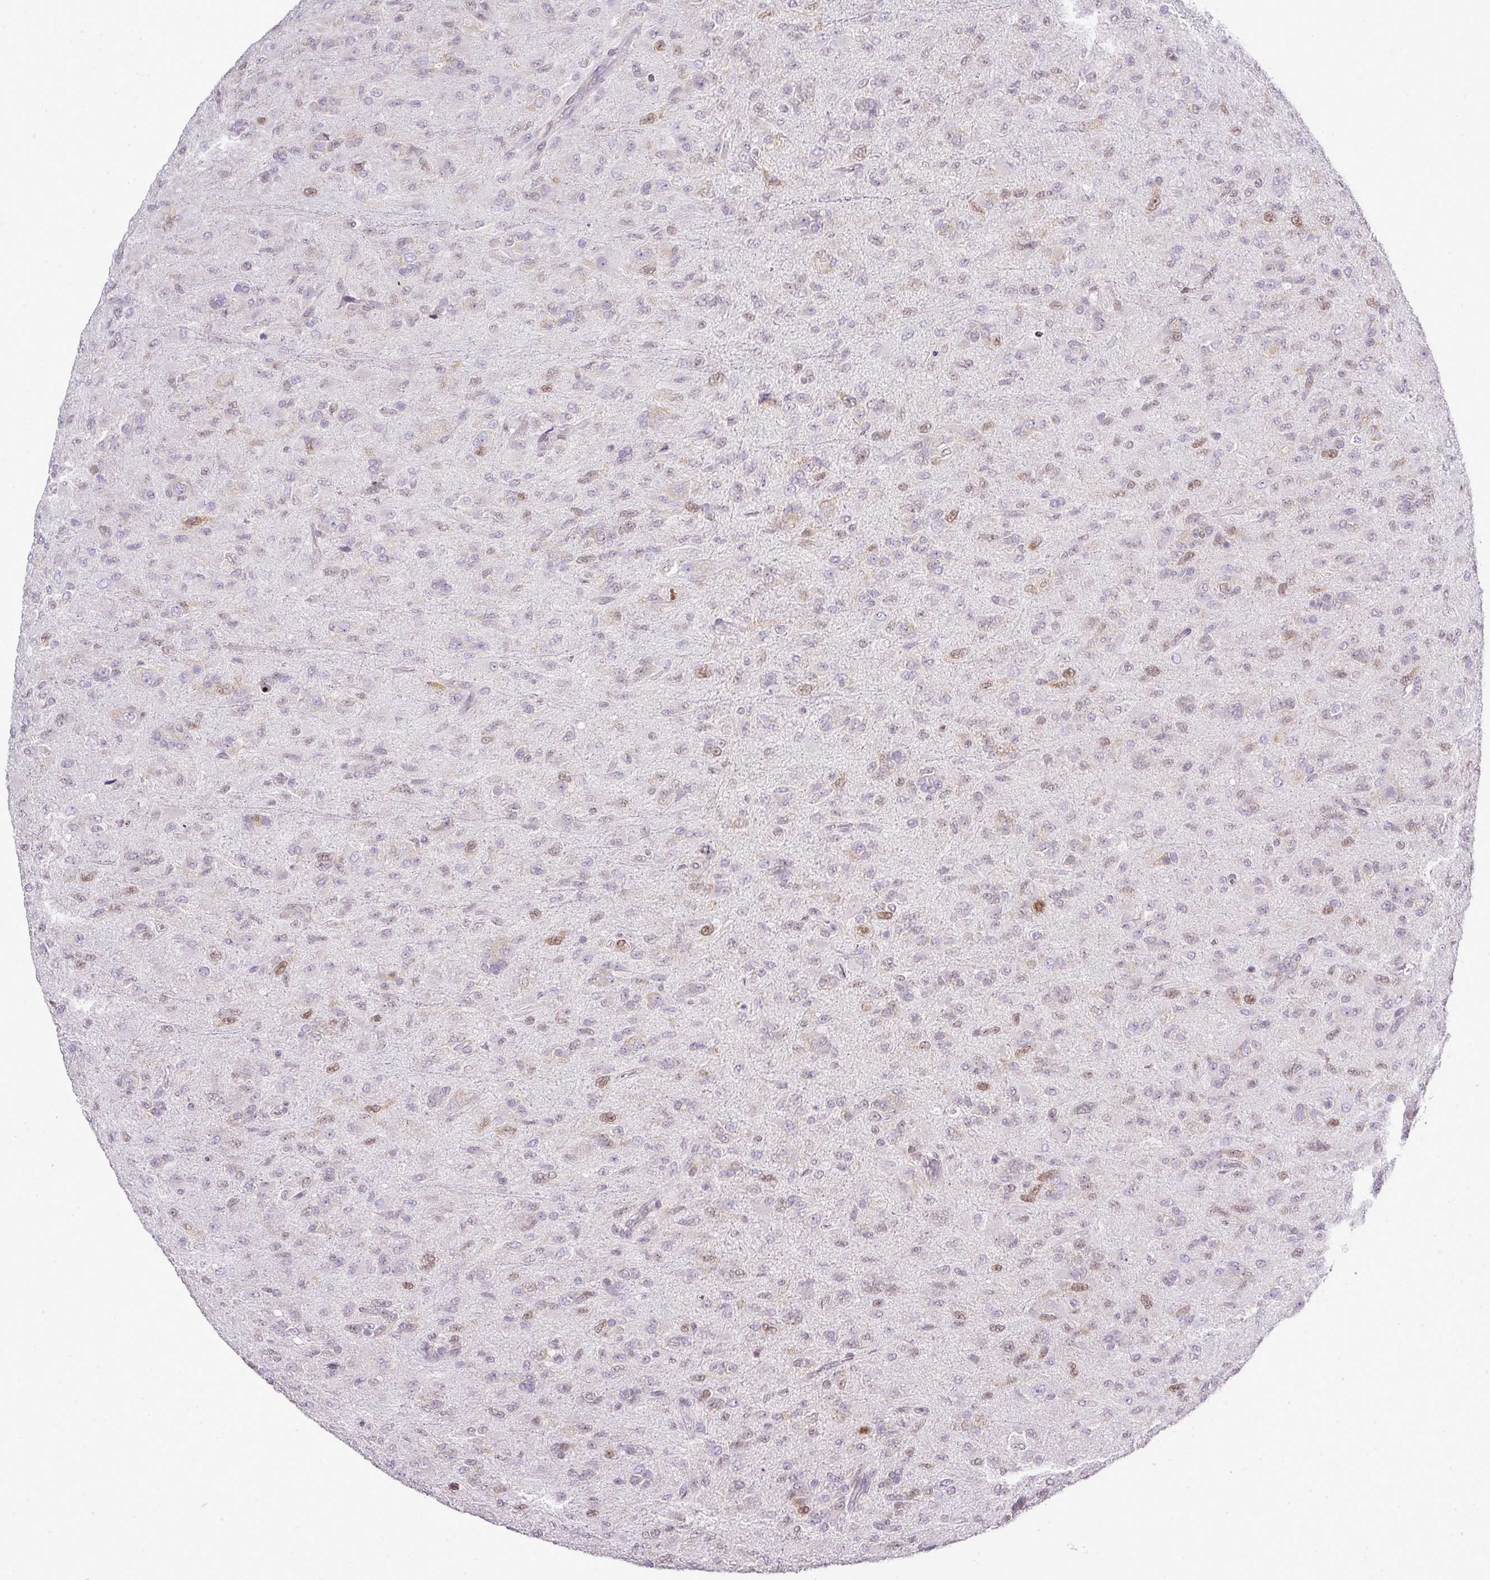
{"staining": {"intensity": "weak", "quantity": "<25%", "location": "nuclear"}, "tissue": "glioma", "cell_type": "Tumor cells", "image_type": "cancer", "snomed": [{"axis": "morphology", "description": "Glioma, malignant, Low grade"}, {"axis": "topography", "description": "Brain"}], "caption": "Human malignant glioma (low-grade) stained for a protein using IHC demonstrates no positivity in tumor cells.", "gene": "FAM32A", "patient": {"sex": "male", "age": 65}}